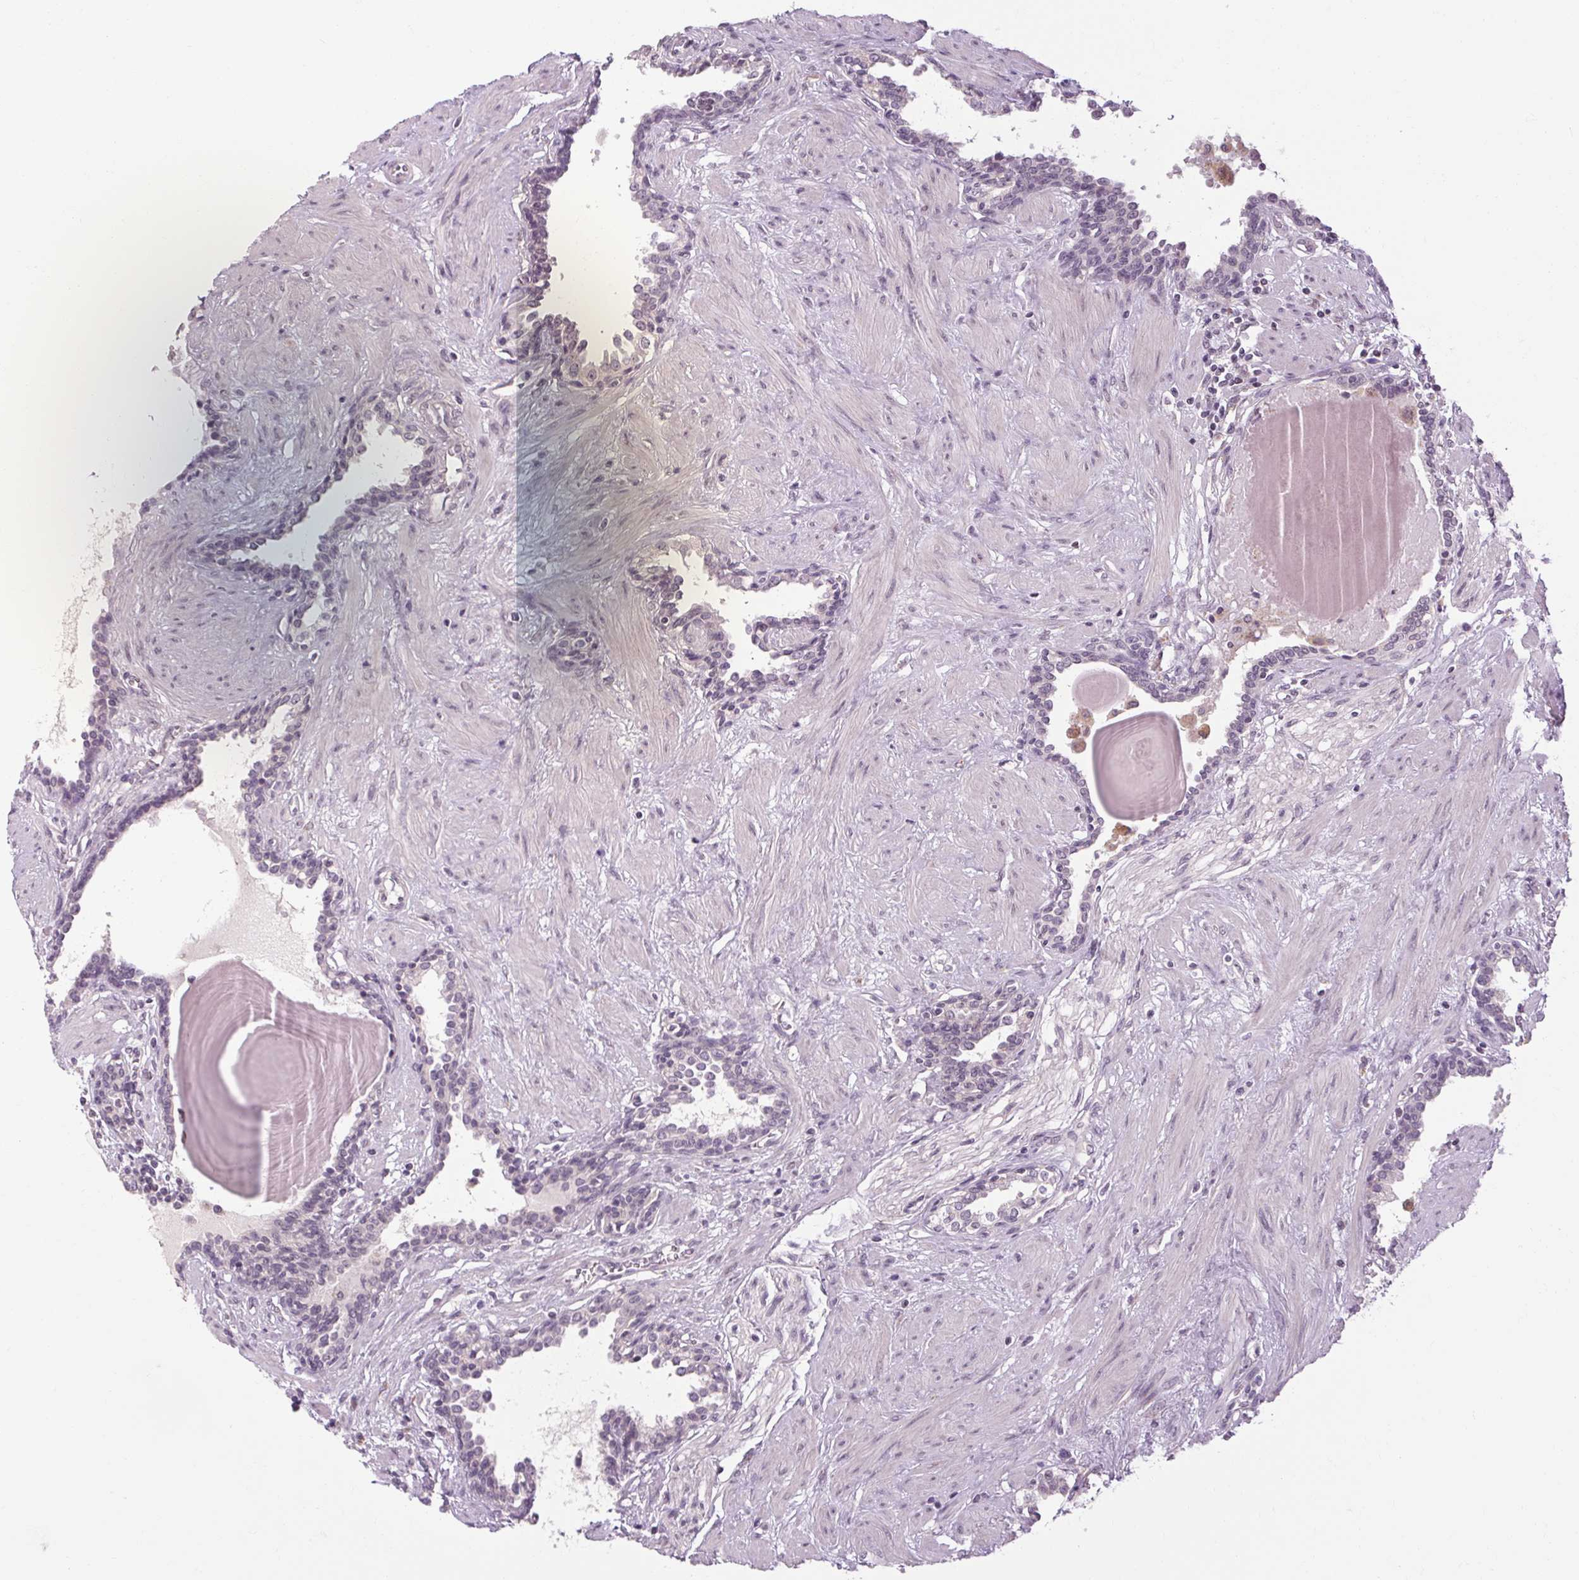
{"staining": {"intensity": "negative", "quantity": "none", "location": "none"}, "tissue": "prostate", "cell_type": "Glandular cells", "image_type": "normal", "snomed": [{"axis": "morphology", "description": "Normal tissue, NOS"}, {"axis": "topography", "description": "Prostate"}], "caption": "Immunohistochemistry of unremarkable human prostate exhibits no positivity in glandular cells. Brightfield microscopy of immunohistochemistry (IHC) stained with DAB (3,3'-diaminobenzidine) (brown) and hematoxylin (blue), captured at high magnification.", "gene": "KLHL40", "patient": {"sex": "male", "age": 55}}